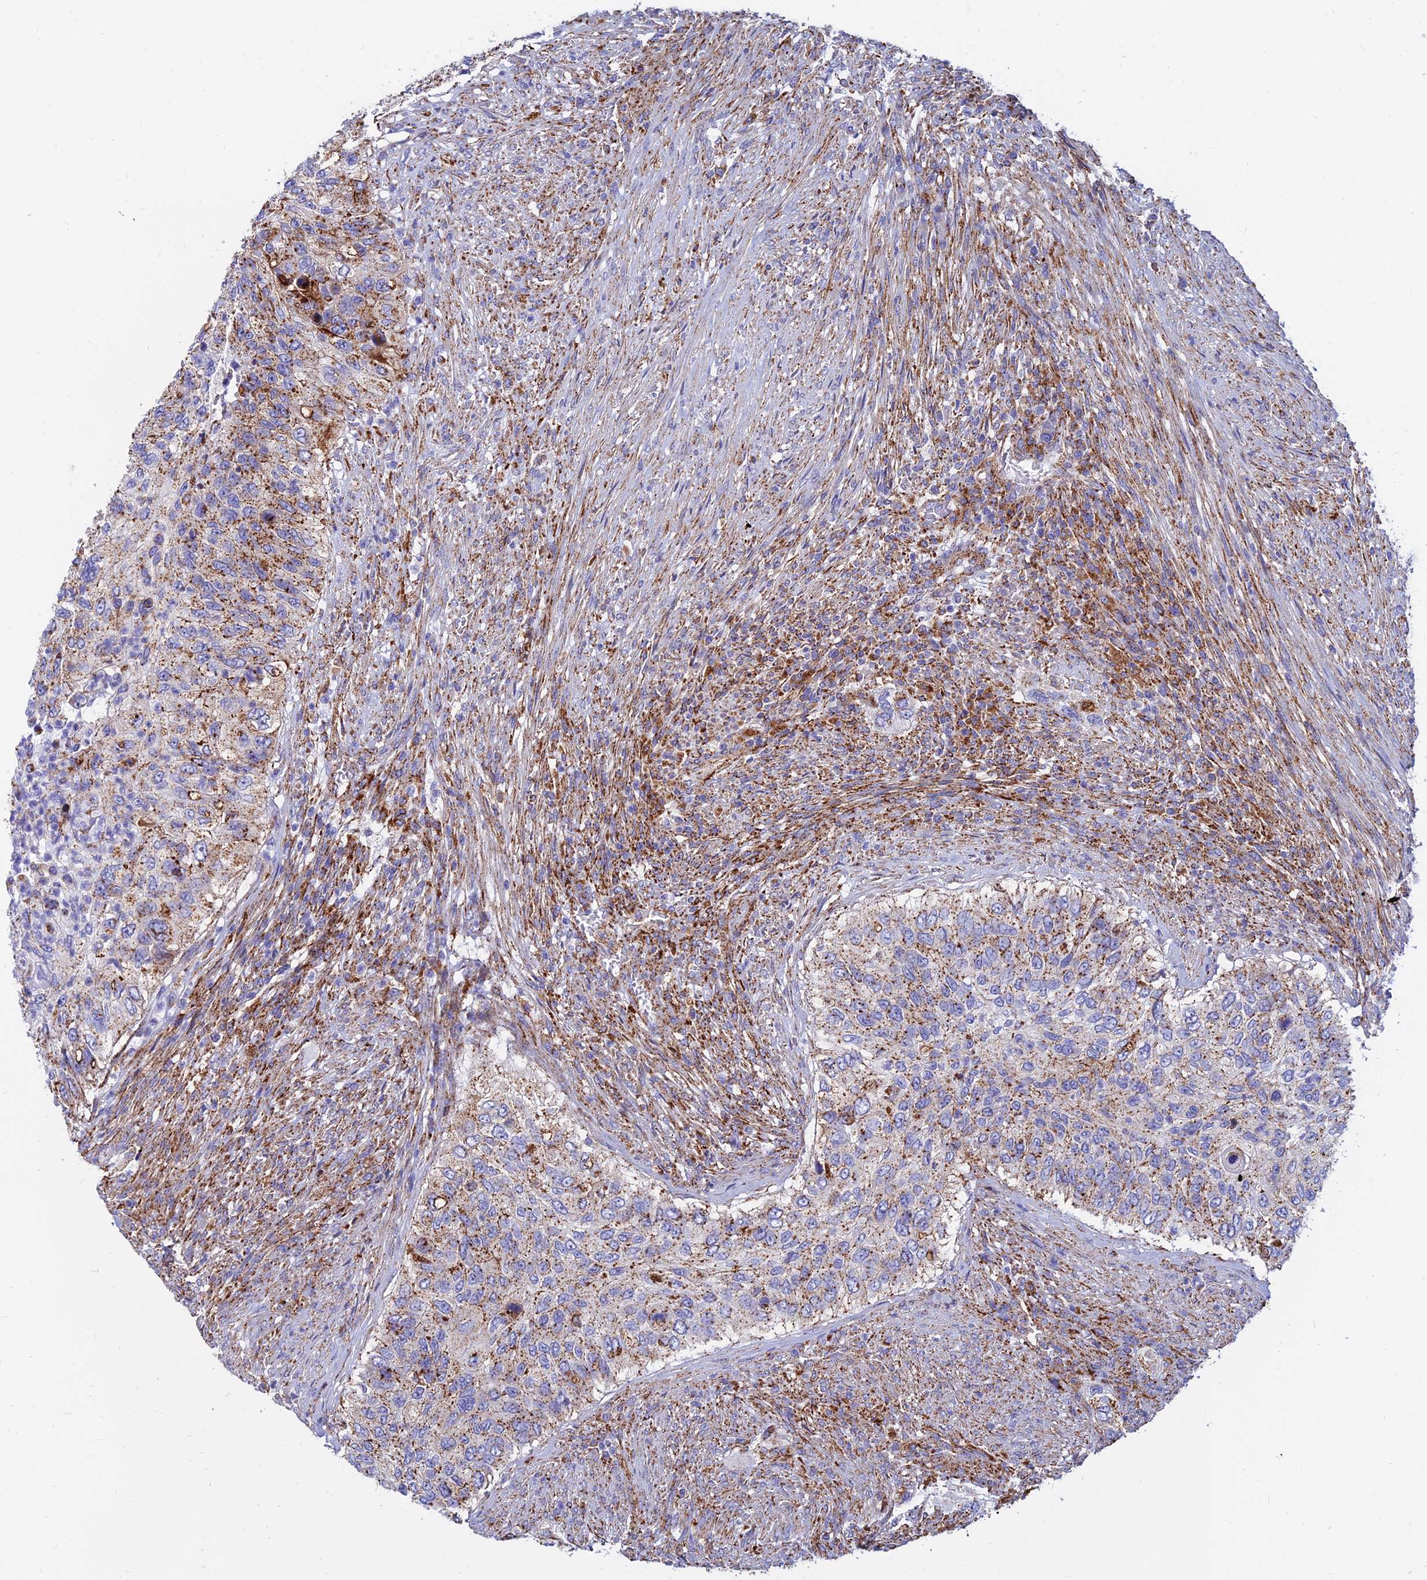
{"staining": {"intensity": "moderate", "quantity": "25%-75%", "location": "cytoplasmic/membranous"}, "tissue": "urothelial cancer", "cell_type": "Tumor cells", "image_type": "cancer", "snomed": [{"axis": "morphology", "description": "Urothelial carcinoma, High grade"}, {"axis": "topography", "description": "Urinary bladder"}], "caption": "Immunohistochemical staining of urothelial carcinoma (high-grade) displays medium levels of moderate cytoplasmic/membranous protein staining in about 25%-75% of tumor cells.", "gene": "SPNS1", "patient": {"sex": "female", "age": 60}}